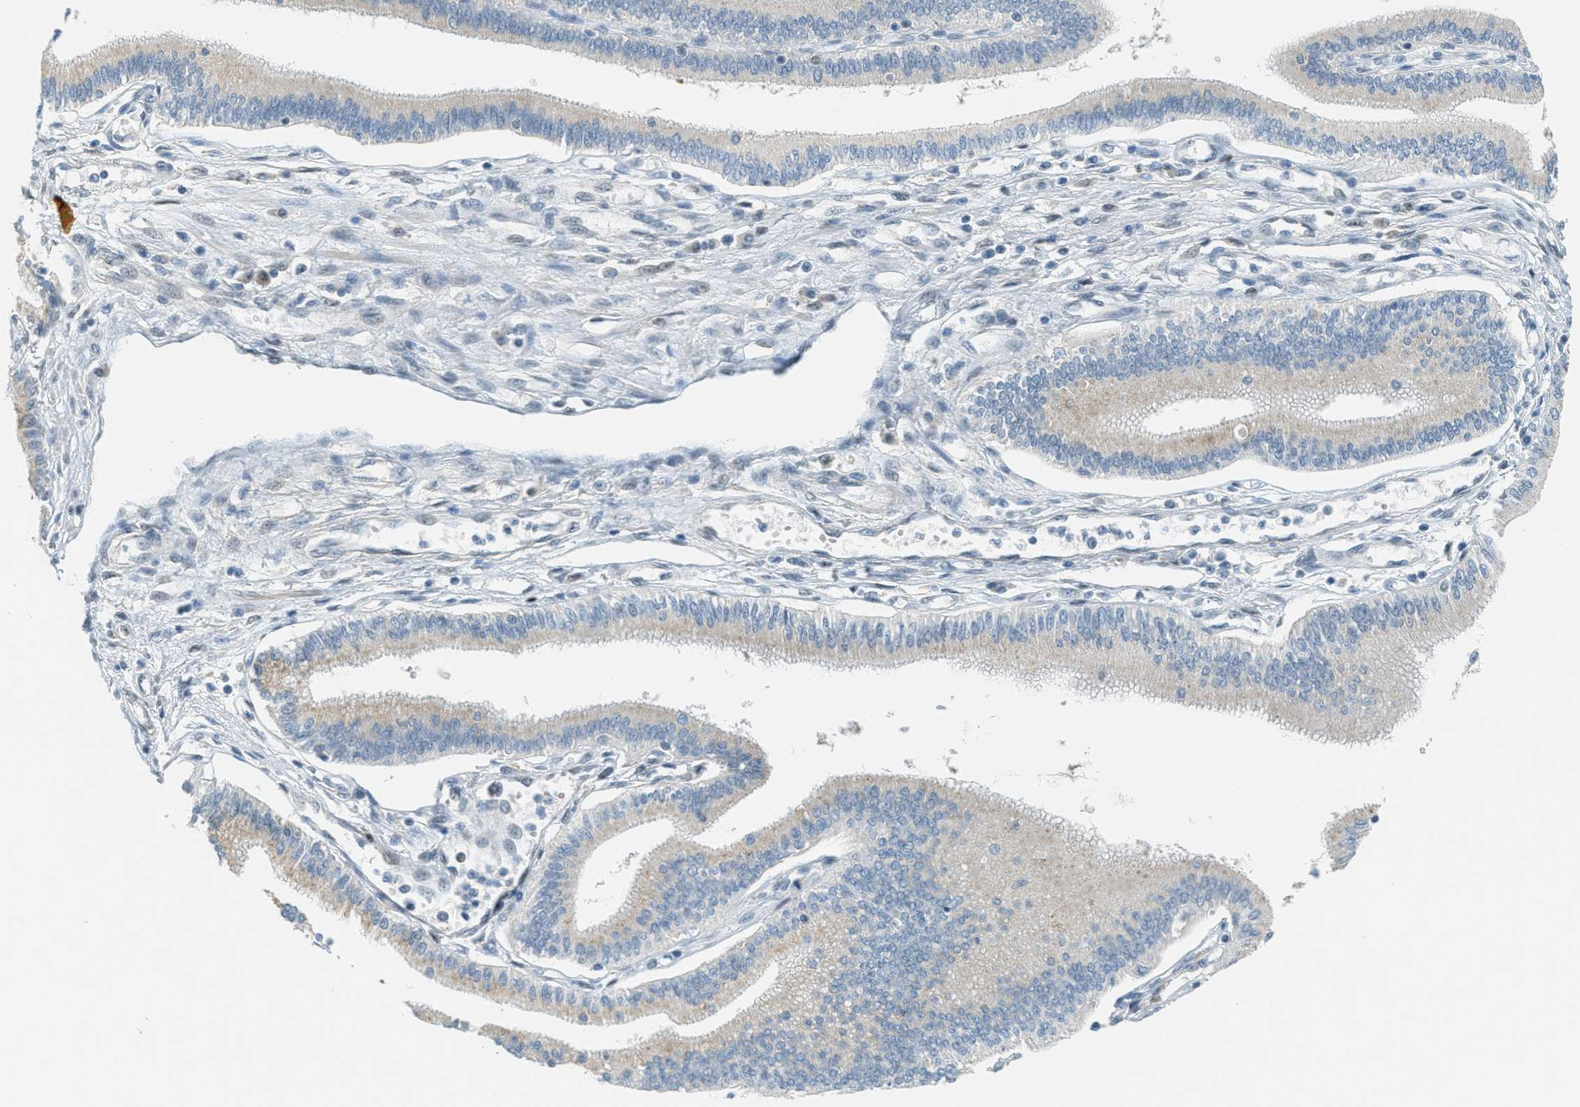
{"staining": {"intensity": "weak", "quantity": ">75%", "location": "cytoplasmic/membranous"}, "tissue": "pancreatic cancer", "cell_type": "Tumor cells", "image_type": "cancer", "snomed": [{"axis": "morphology", "description": "Adenocarcinoma, NOS"}, {"axis": "topography", "description": "Pancreas"}], "caption": "IHC image of human adenocarcinoma (pancreatic) stained for a protein (brown), which exhibits low levels of weak cytoplasmic/membranous expression in about >75% of tumor cells.", "gene": "TCF3", "patient": {"sex": "male", "age": 56}}